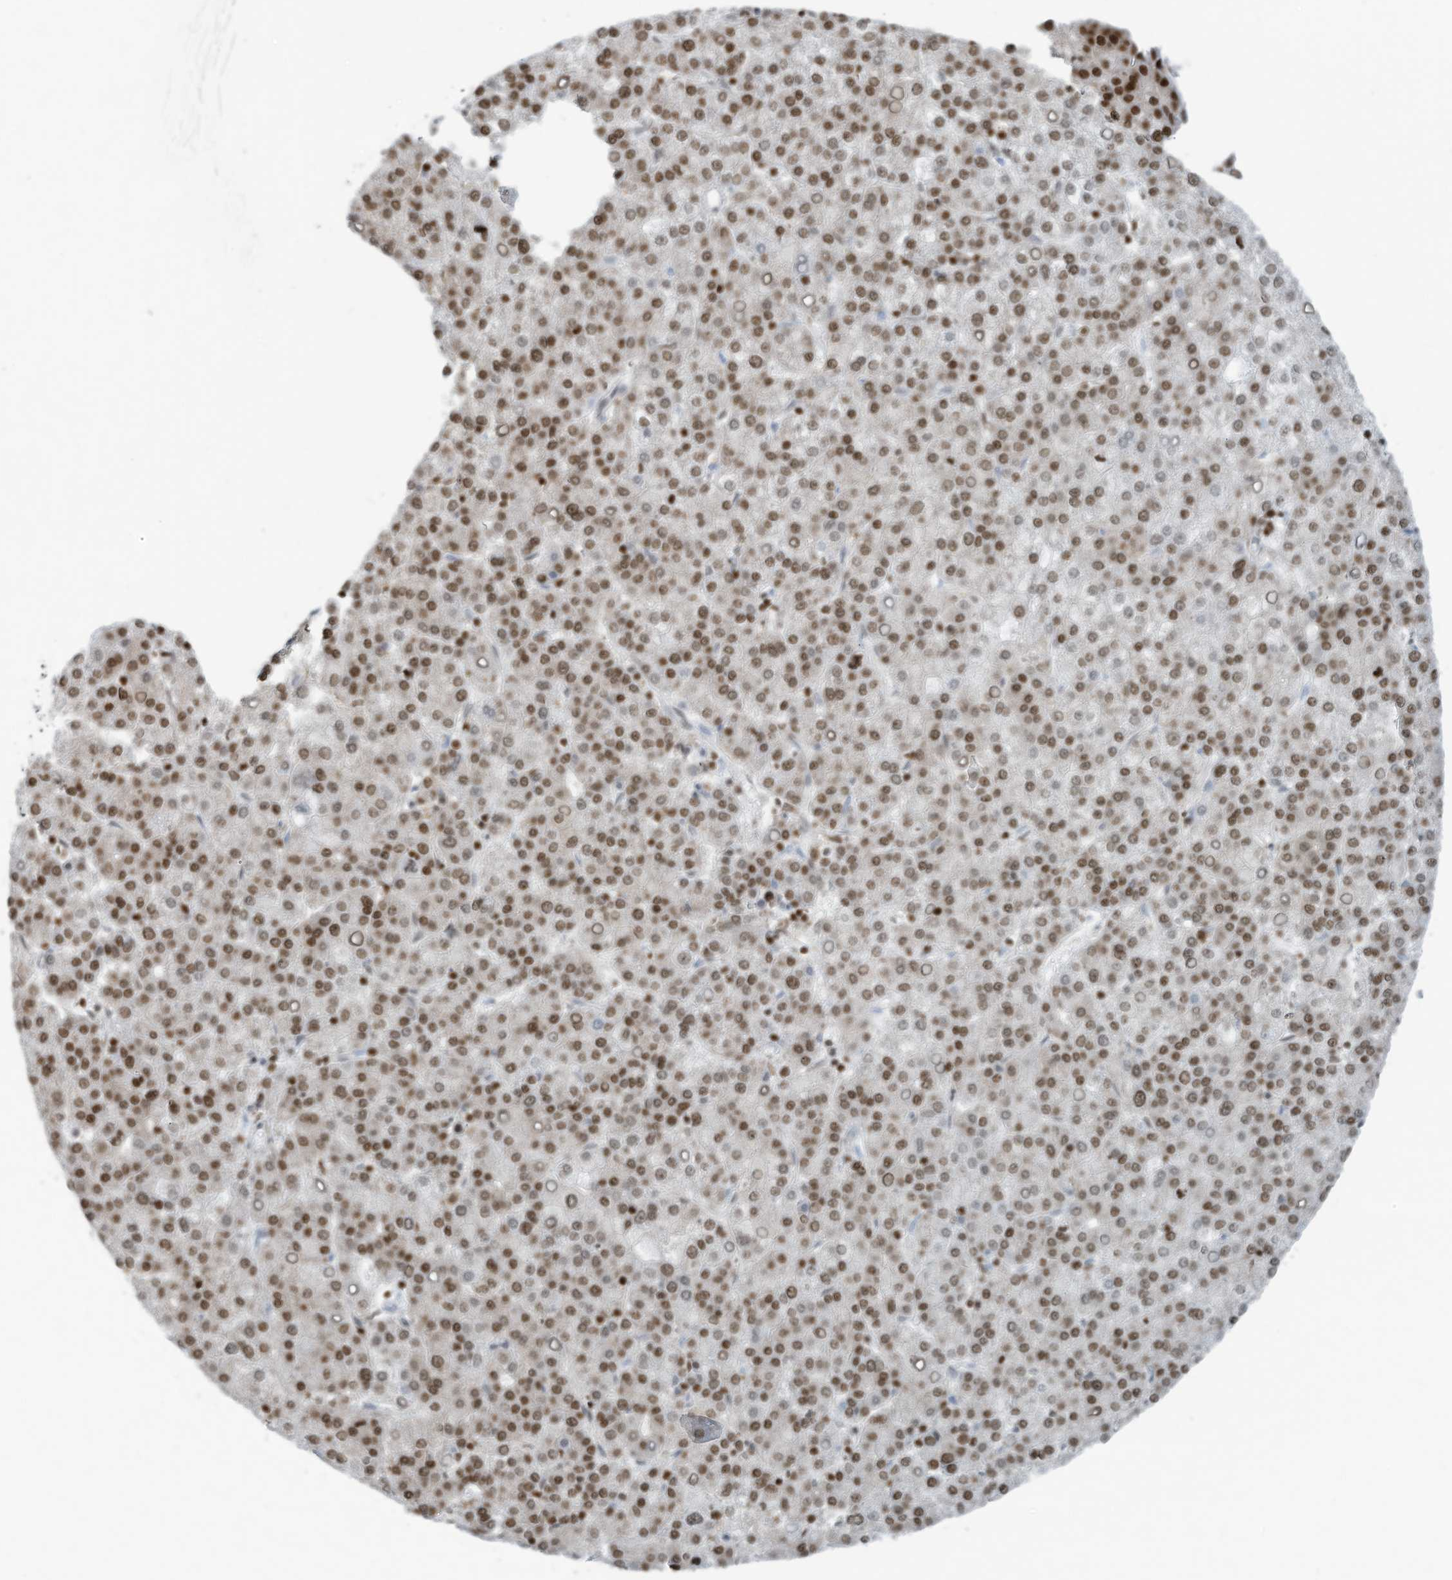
{"staining": {"intensity": "moderate", "quantity": ">75%", "location": "nuclear"}, "tissue": "liver cancer", "cell_type": "Tumor cells", "image_type": "cancer", "snomed": [{"axis": "morphology", "description": "Carcinoma, Hepatocellular, NOS"}, {"axis": "topography", "description": "Liver"}], "caption": "Tumor cells display moderate nuclear positivity in about >75% of cells in hepatocellular carcinoma (liver). (DAB (3,3'-diaminobenzidine) IHC, brown staining for protein, blue staining for nuclei).", "gene": "SARNP", "patient": {"sex": "female", "age": 58}}